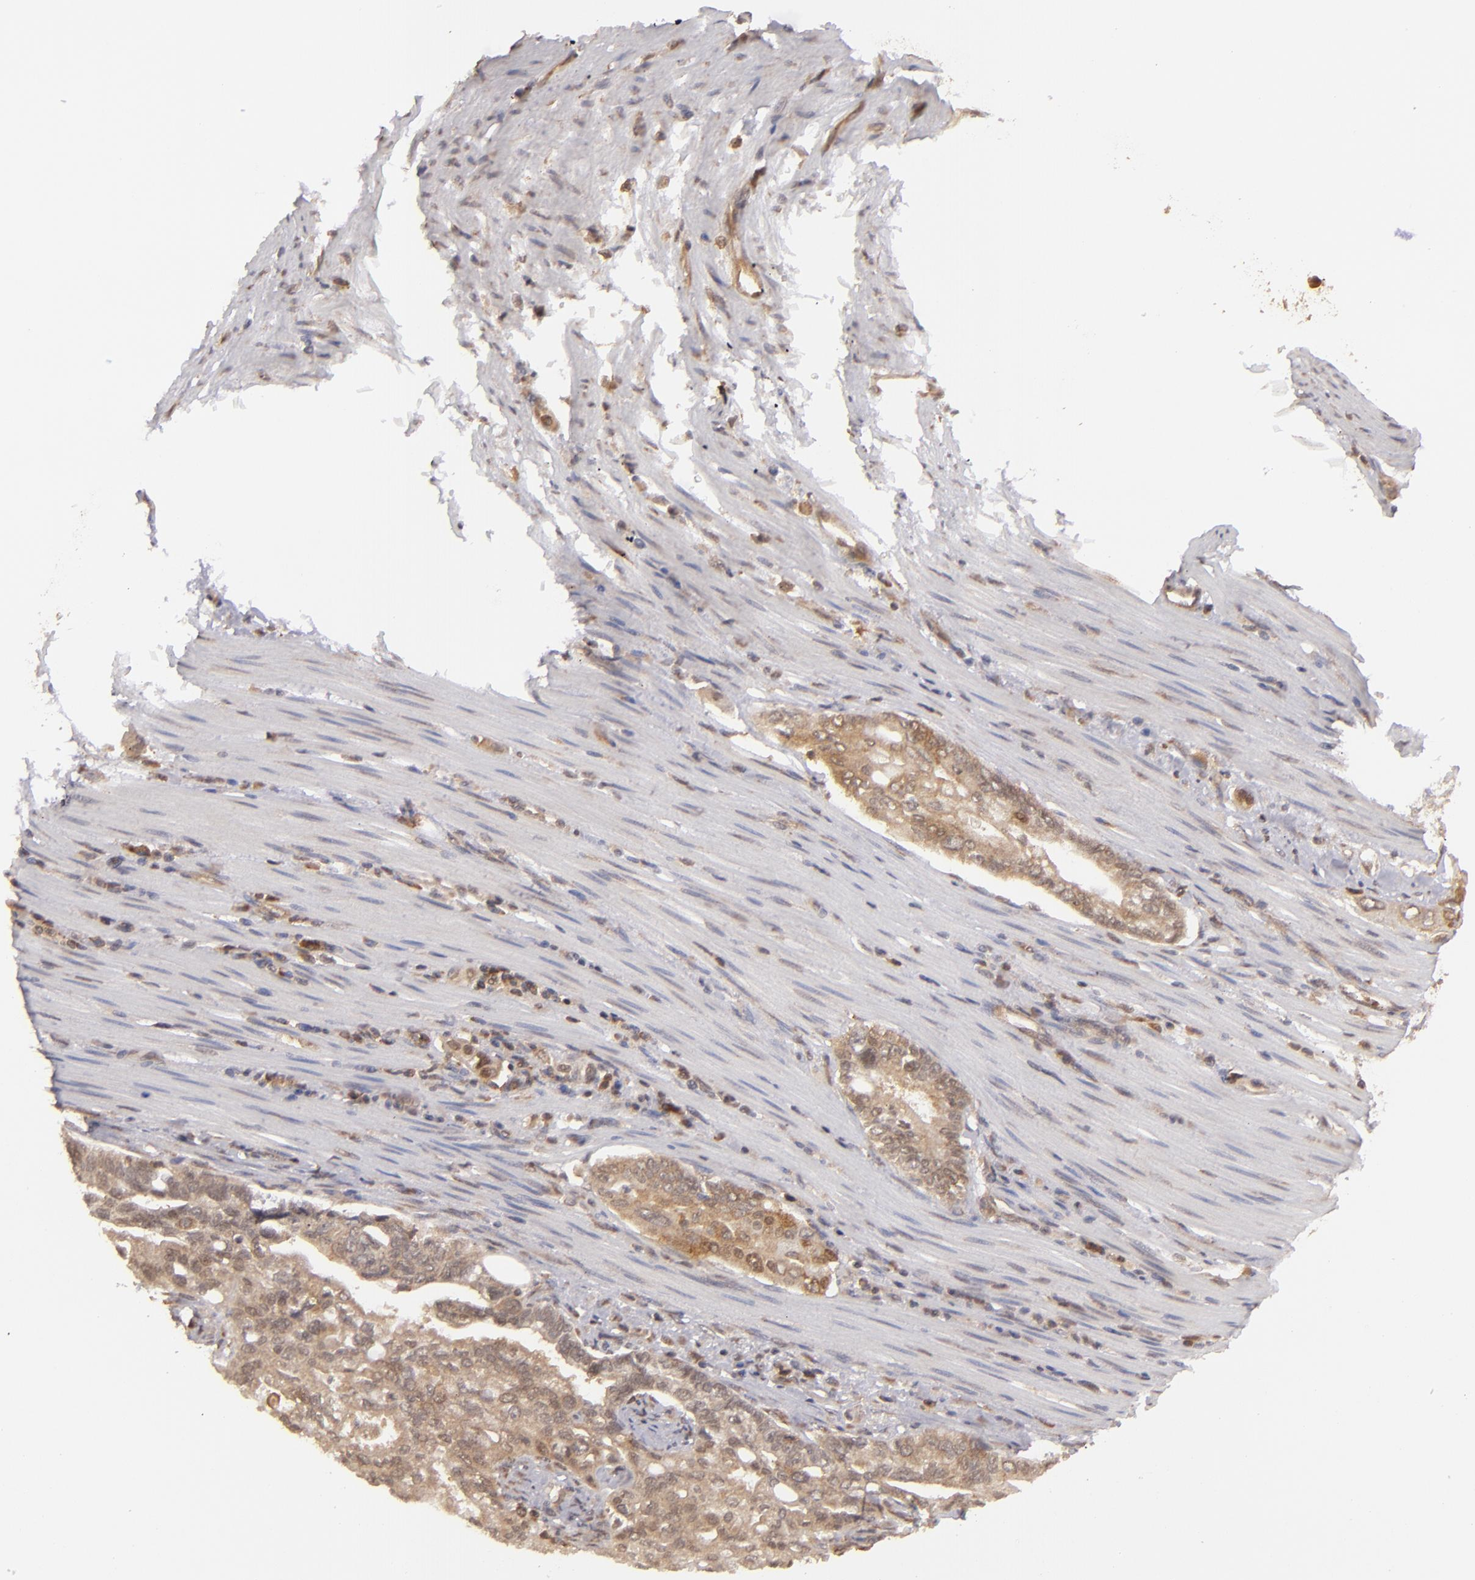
{"staining": {"intensity": "moderate", "quantity": ">75%", "location": "cytoplasmic/membranous"}, "tissue": "pancreatic cancer", "cell_type": "Tumor cells", "image_type": "cancer", "snomed": [{"axis": "morphology", "description": "Normal tissue, NOS"}, {"axis": "topography", "description": "Pancreas"}], "caption": "A medium amount of moderate cytoplasmic/membranous positivity is appreciated in about >75% of tumor cells in pancreatic cancer tissue. (brown staining indicates protein expression, while blue staining denotes nuclei).", "gene": "MAPK3", "patient": {"sex": "male", "age": 42}}